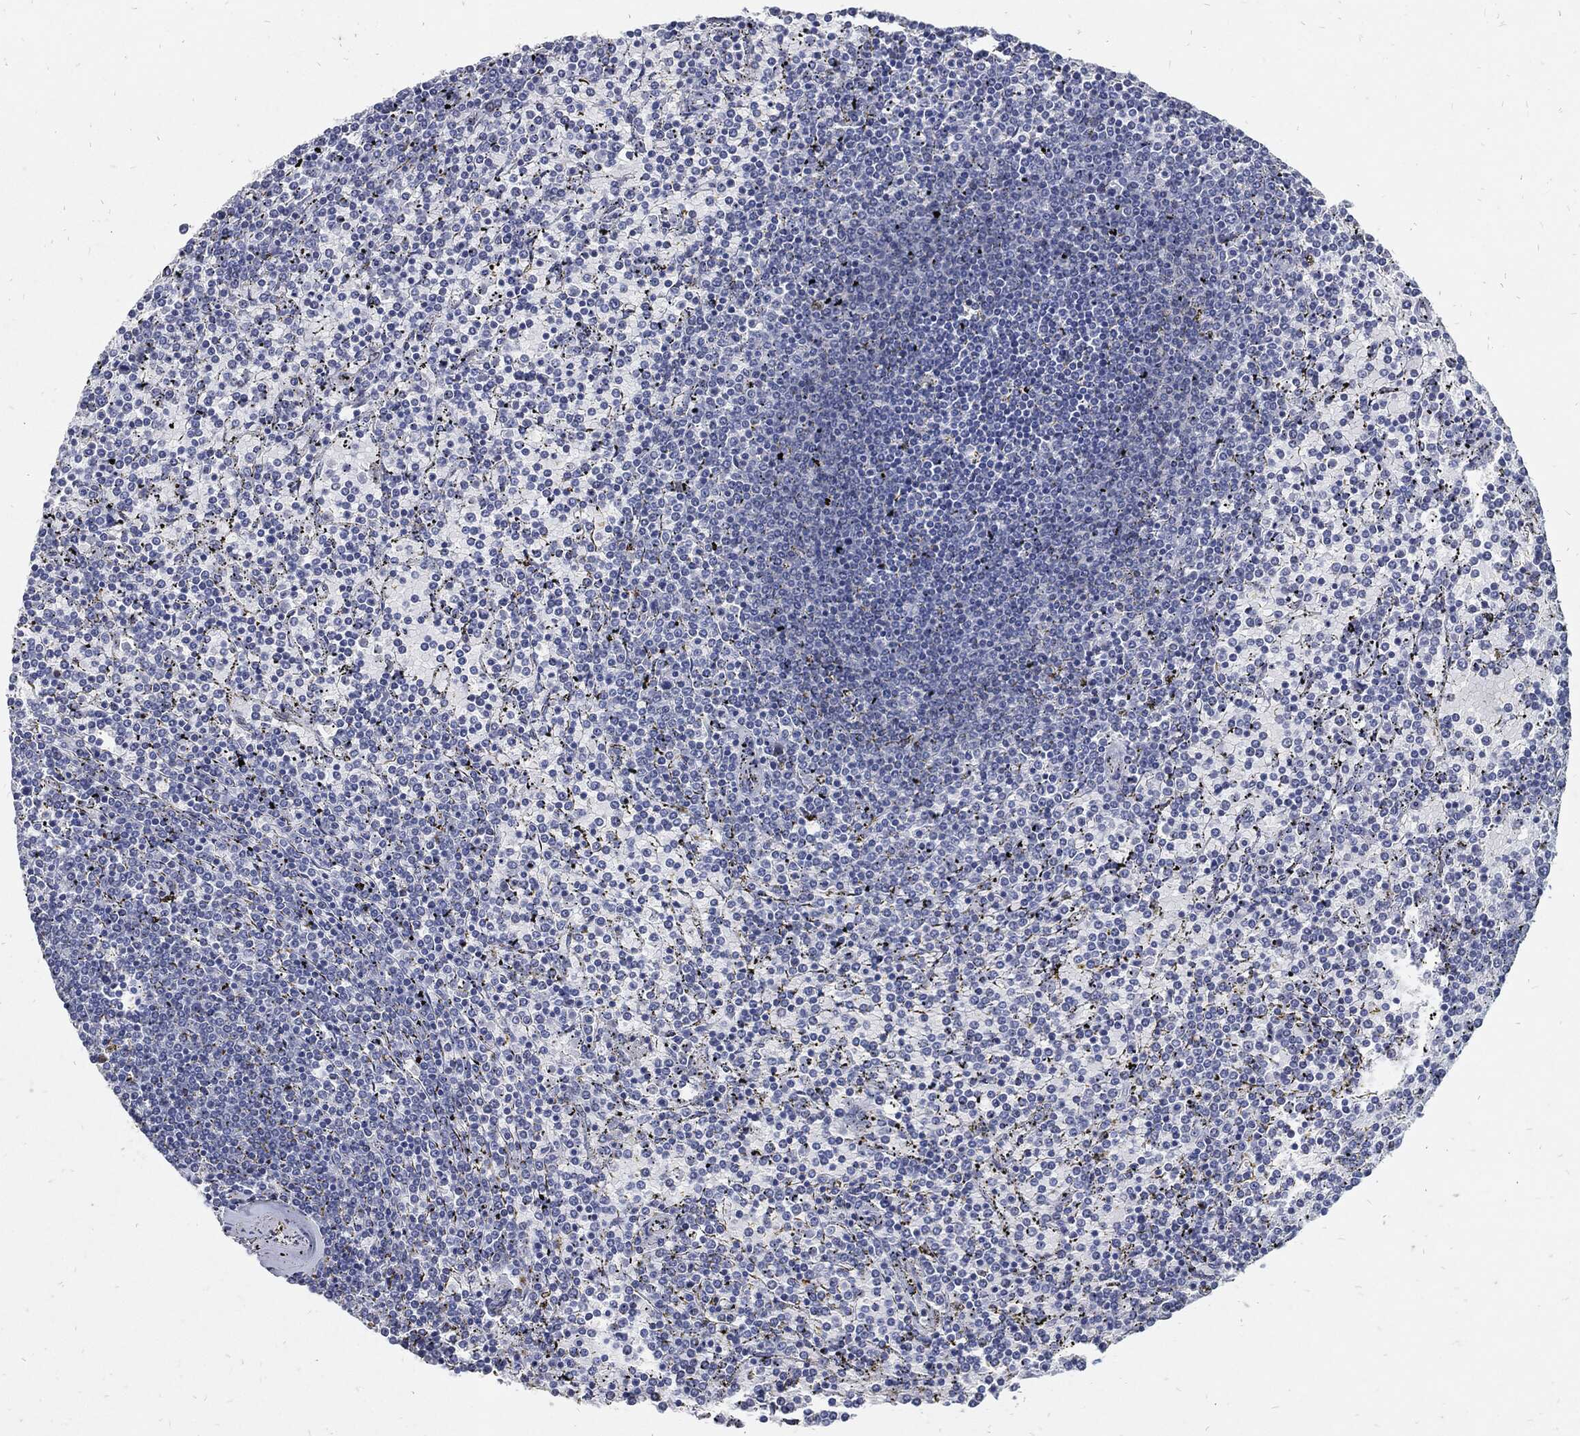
{"staining": {"intensity": "negative", "quantity": "none", "location": "none"}, "tissue": "lymphoma", "cell_type": "Tumor cells", "image_type": "cancer", "snomed": [{"axis": "morphology", "description": "Malignant lymphoma, non-Hodgkin's type, Low grade"}, {"axis": "topography", "description": "Spleen"}], "caption": "This is a histopathology image of immunohistochemistry staining of malignant lymphoma, non-Hodgkin's type (low-grade), which shows no staining in tumor cells.", "gene": "JUN", "patient": {"sex": "female", "age": 77}}